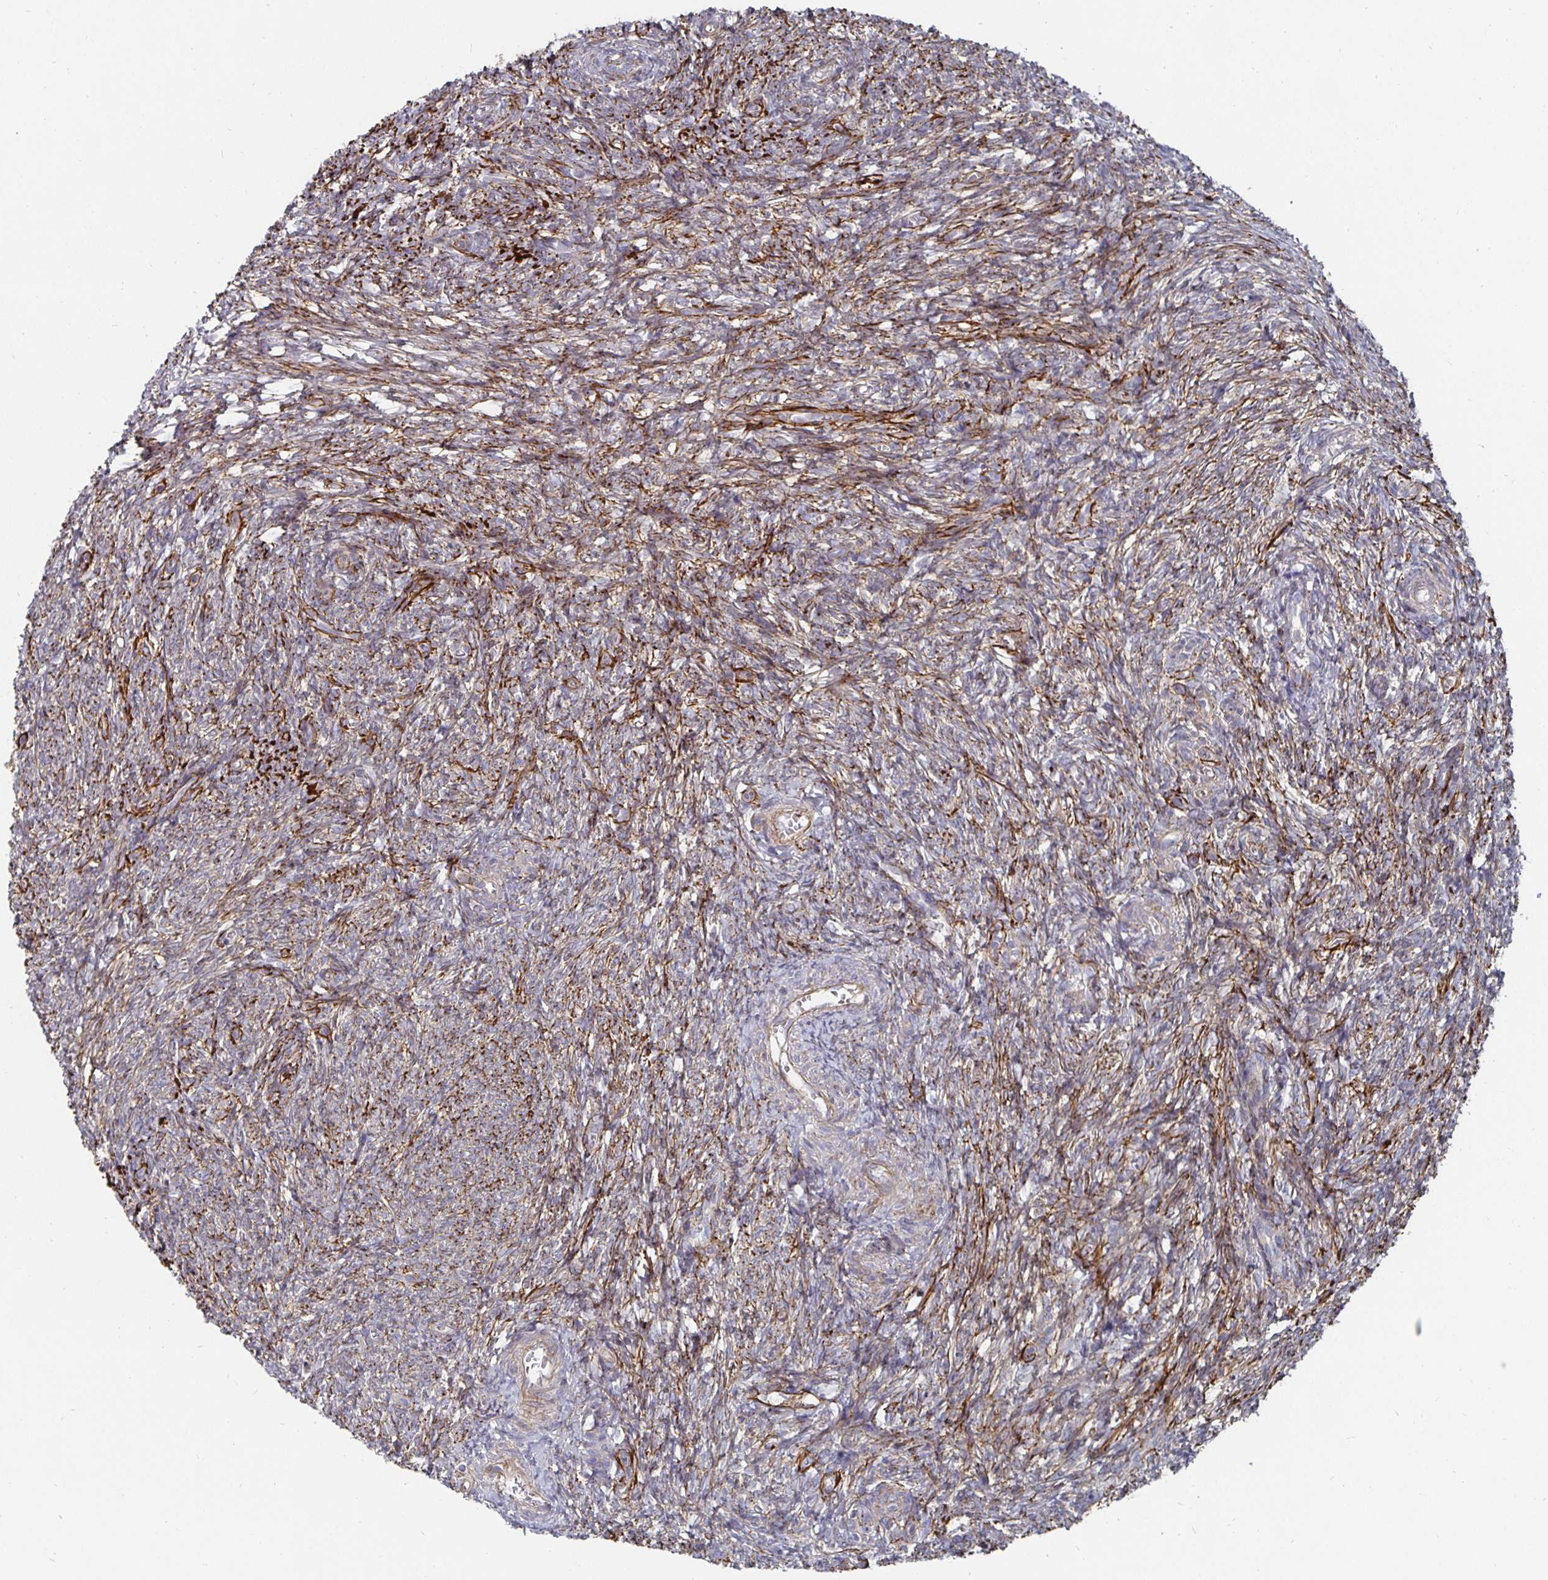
{"staining": {"intensity": "moderate", "quantity": ">75%", "location": "cytoplasmic/membranous"}, "tissue": "ovary", "cell_type": "Follicle cells", "image_type": "normal", "snomed": [{"axis": "morphology", "description": "Normal tissue, NOS"}, {"axis": "topography", "description": "Ovary"}], "caption": "DAB (3,3'-diaminobenzidine) immunohistochemical staining of benign ovary exhibits moderate cytoplasmic/membranous protein expression in approximately >75% of follicle cells. (DAB (3,3'-diaminobenzidine) = brown stain, brightfield microscopy at high magnification).", "gene": "GJA4", "patient": {"sex": "female", "age": 39}}